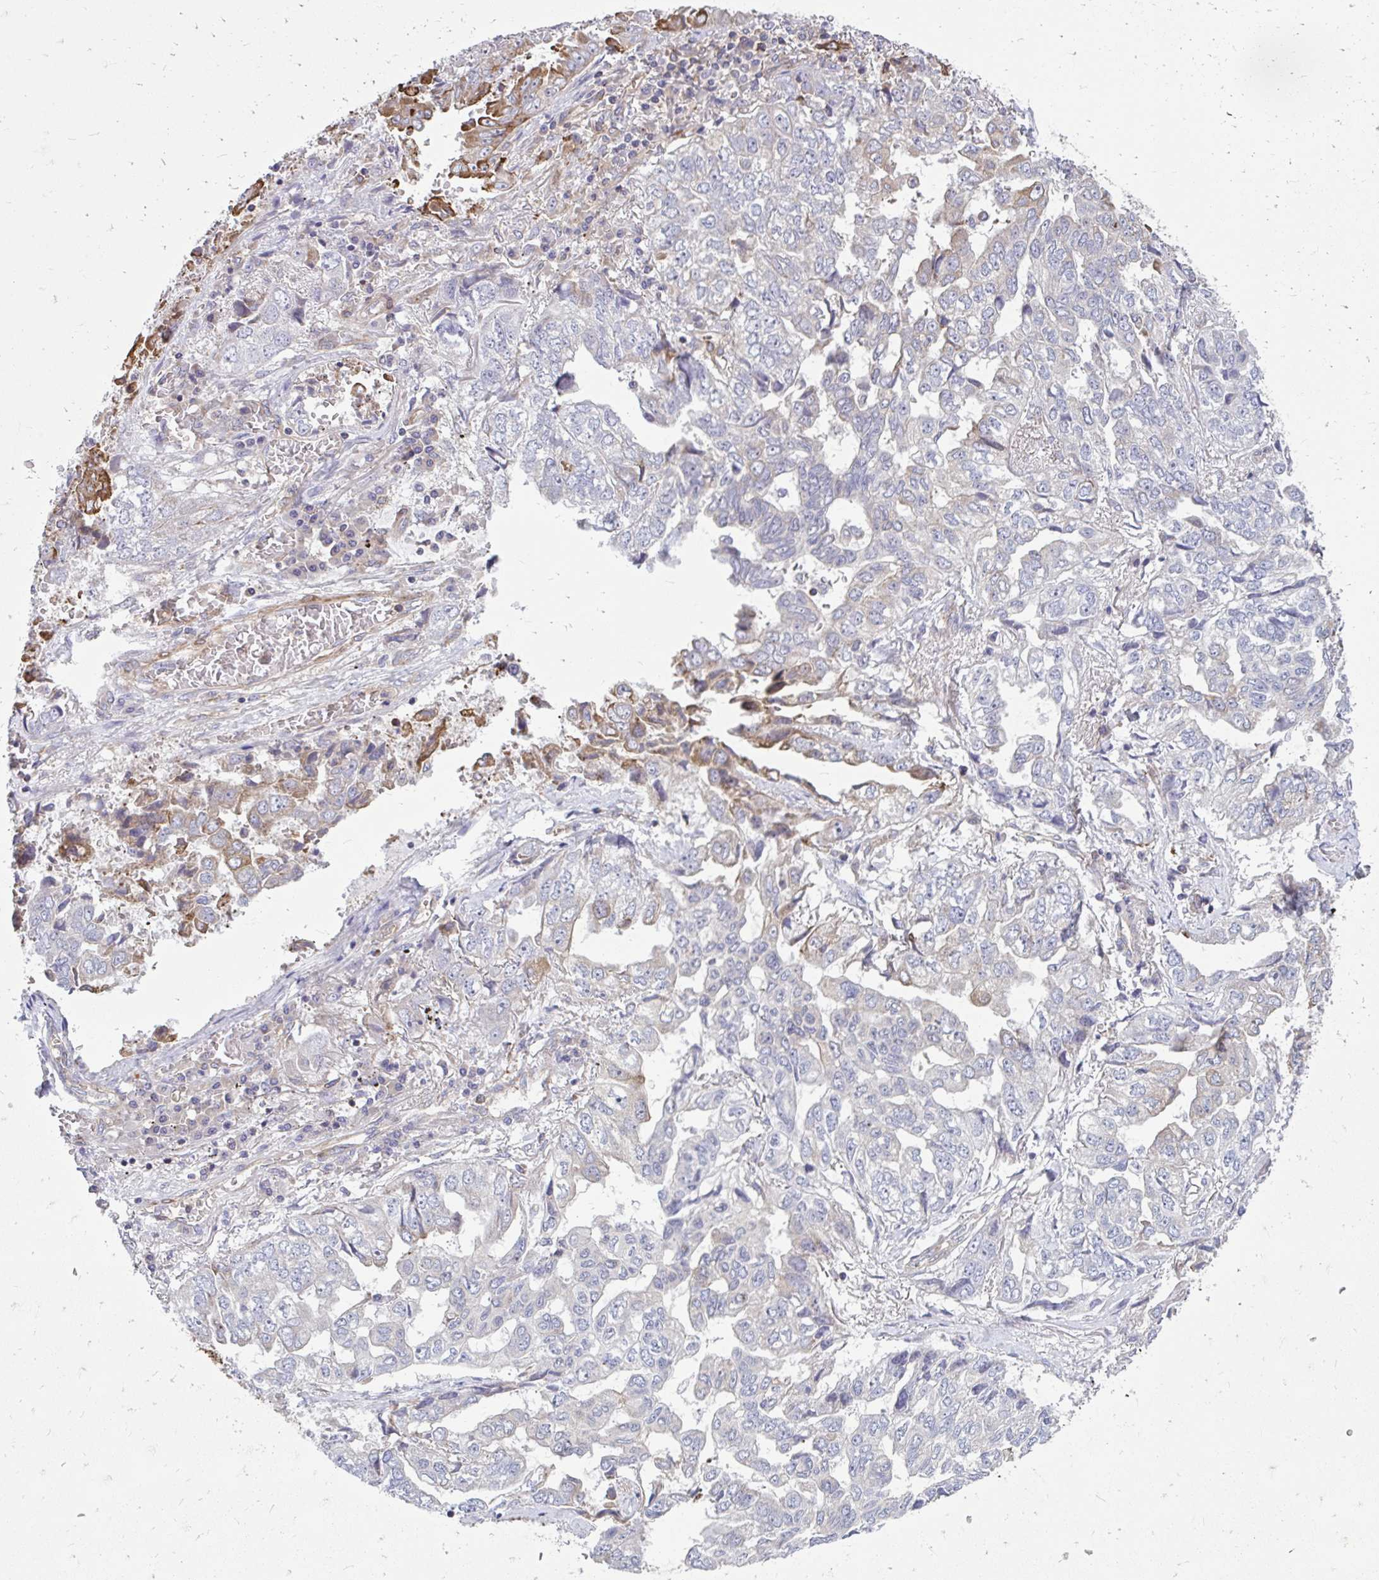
{"staining": {"intensity": "negative", "quantity": "none", "location": "none"}, "tissue": "lung cancer", "cell_type": "Tumor cells", "image_type": "cancer", "snomed": [{"axis": "morphology", "description": "Adenocarcinoma, NOS"}, {"axis": "topography", "description": "Lung"}], "caption": "A histopathology image of adenocarcinoma (lung) stained for a protein displays no brown staining in tumor cells. (Stains: DAB (3,3'-diaminobenzidine) IHC with hematoxylin counter stain, Microscopy: brightfield microscopy at high magnification).", "gene": "ASAP1", "patient": {"sex": "female", "age": 52}}